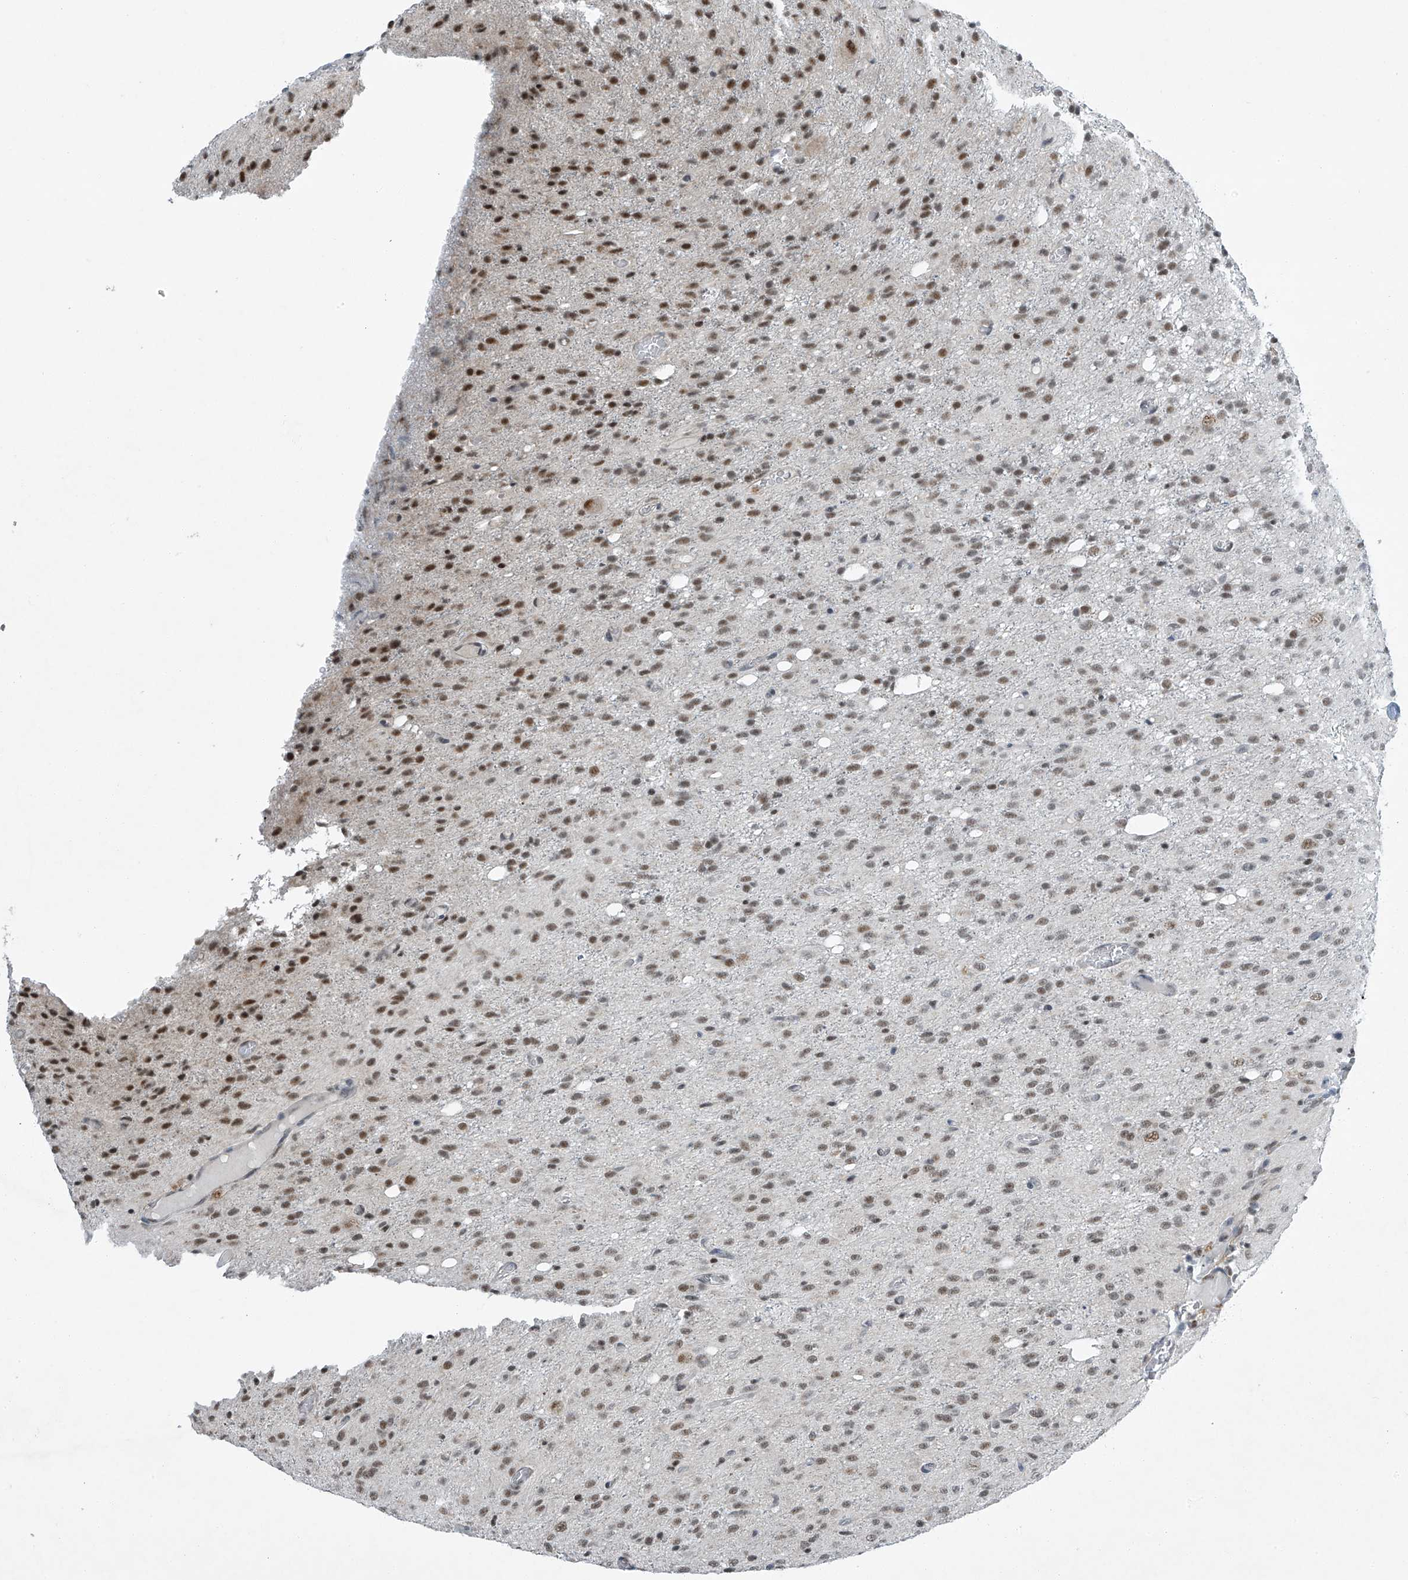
{"staining": {"intensity": "weak", "quantity": ">75%", "location": "nuclear"}, "tissue": "glioma", "cell_type": "Tumor cells", "image_type": "cancer", "snomed": [{"axis": "morphology", "description": "Glioma, malignant, High grade"}, {"axis": "topography", "description": "Brain"}], "caption": "Brown immunohistochemical staining in glioma exhibits weak nuclear positivity in approximately >75% of tumor cells.", "gene": "TAF8", "patient": {"sex": "female", "age": 59}}